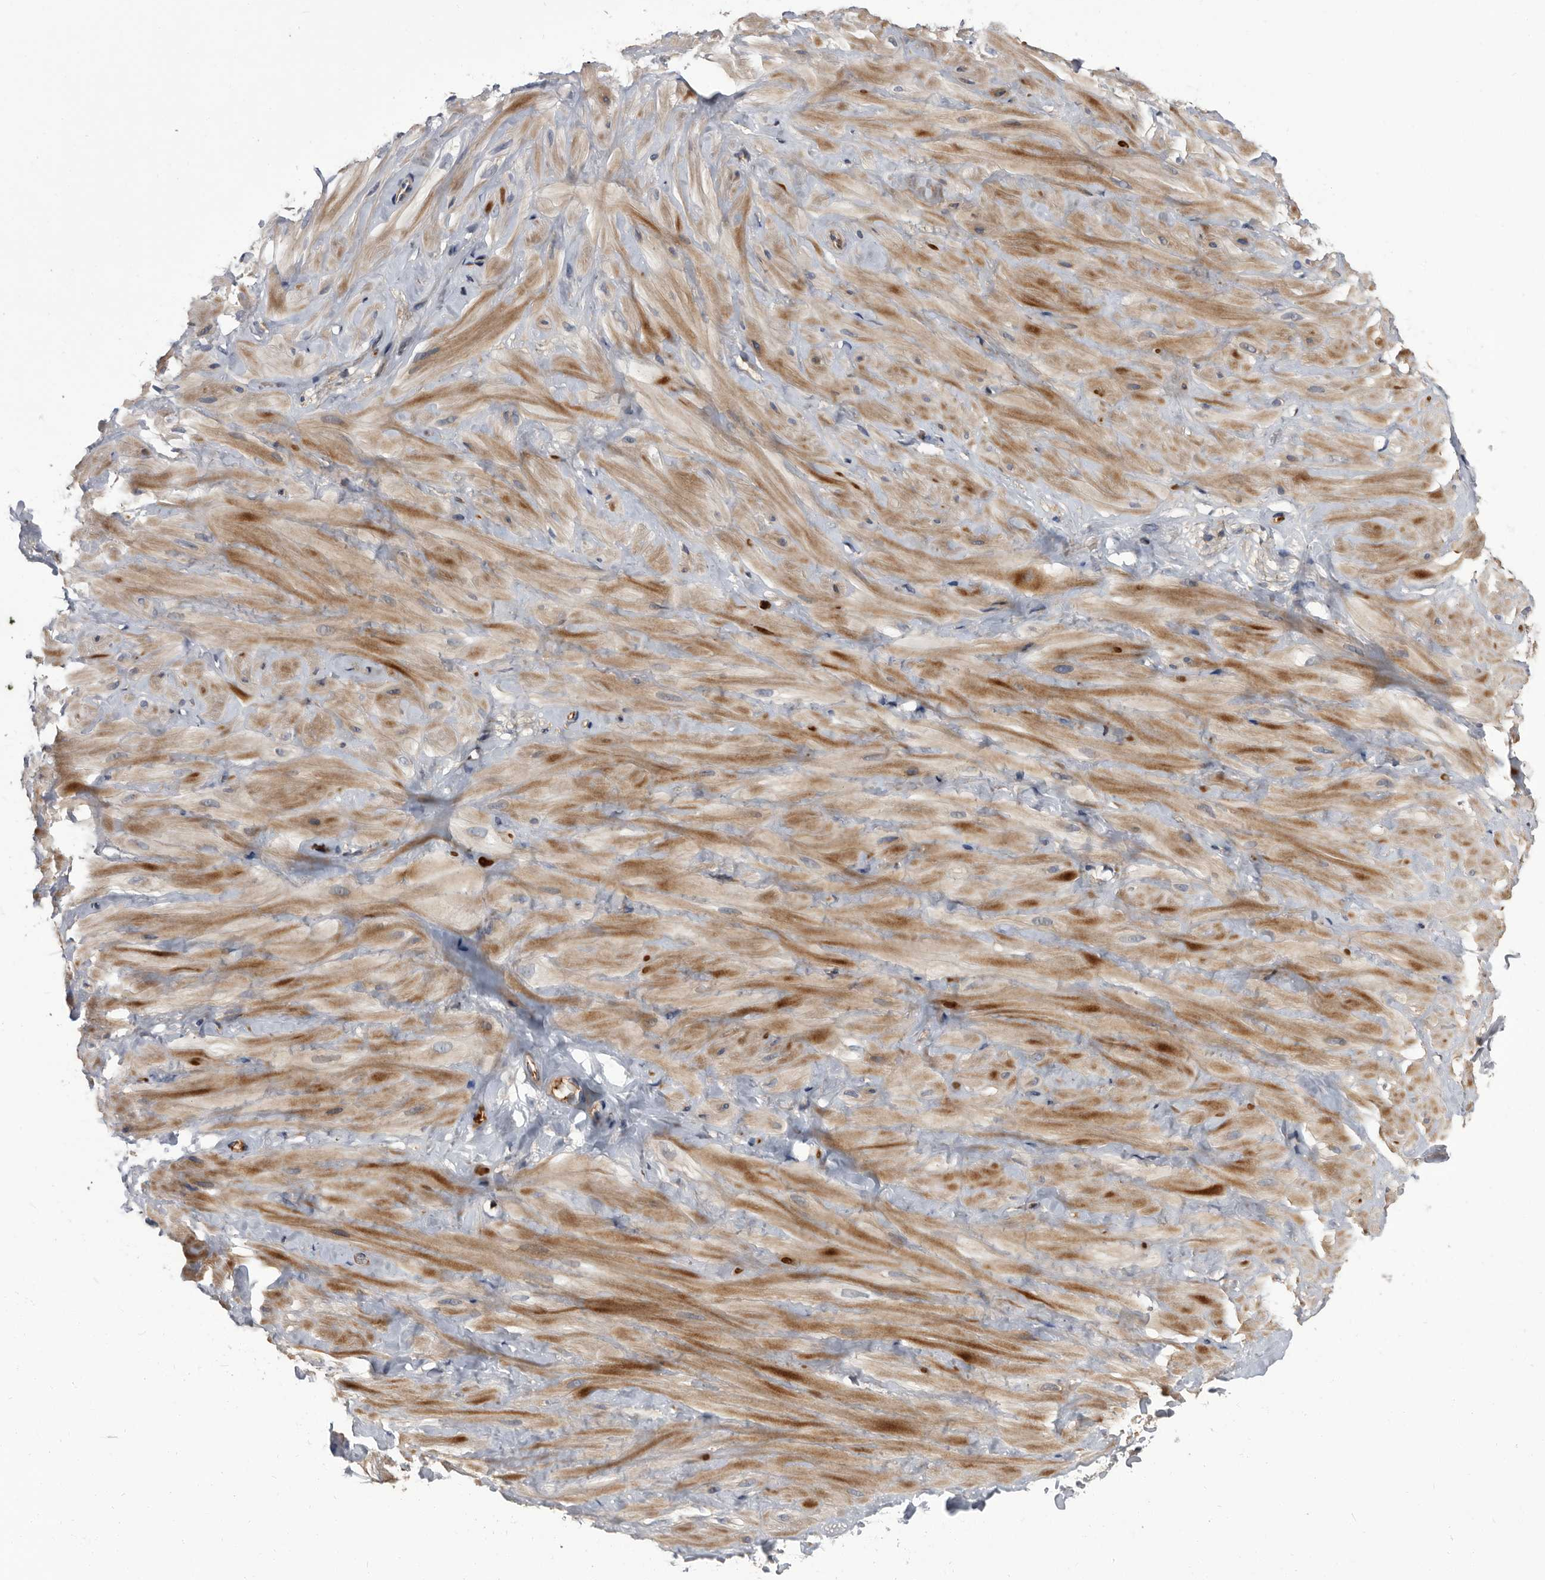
{"staining": {"intensity": "weak", "quantity": "25%-75%", "location": "cytoplasmic/membranous"}, "tissue": "adipose tissue", "cell_type": "Adipocytes", "image_type": "normal", "snomed": [{"axis": "morphology", "description": "Normal tissue, NOS"}, {"axis": "topography", "description": "Adipose tissue"}, {"axis": "topography", "description": "Vascular tissue"}, {"axis": "topography", "description": "Peripheral nerve tissue"}], "caption": "IHC staining of benign adipose tissue, which reveals low levels of weak cytoplasmic/membranous staining in approximately 25%-75% of adipocytes indicating weak cytoplasmic/membranous protein positivity. The staining was performed using DAB (3,3'-diaminobenzidine) (brown) for protein detection and nuclei were counterstained in hematoxylin (blue).", "gene": "DTNBP1", "patient": {"sex": "male", "age": 25}}